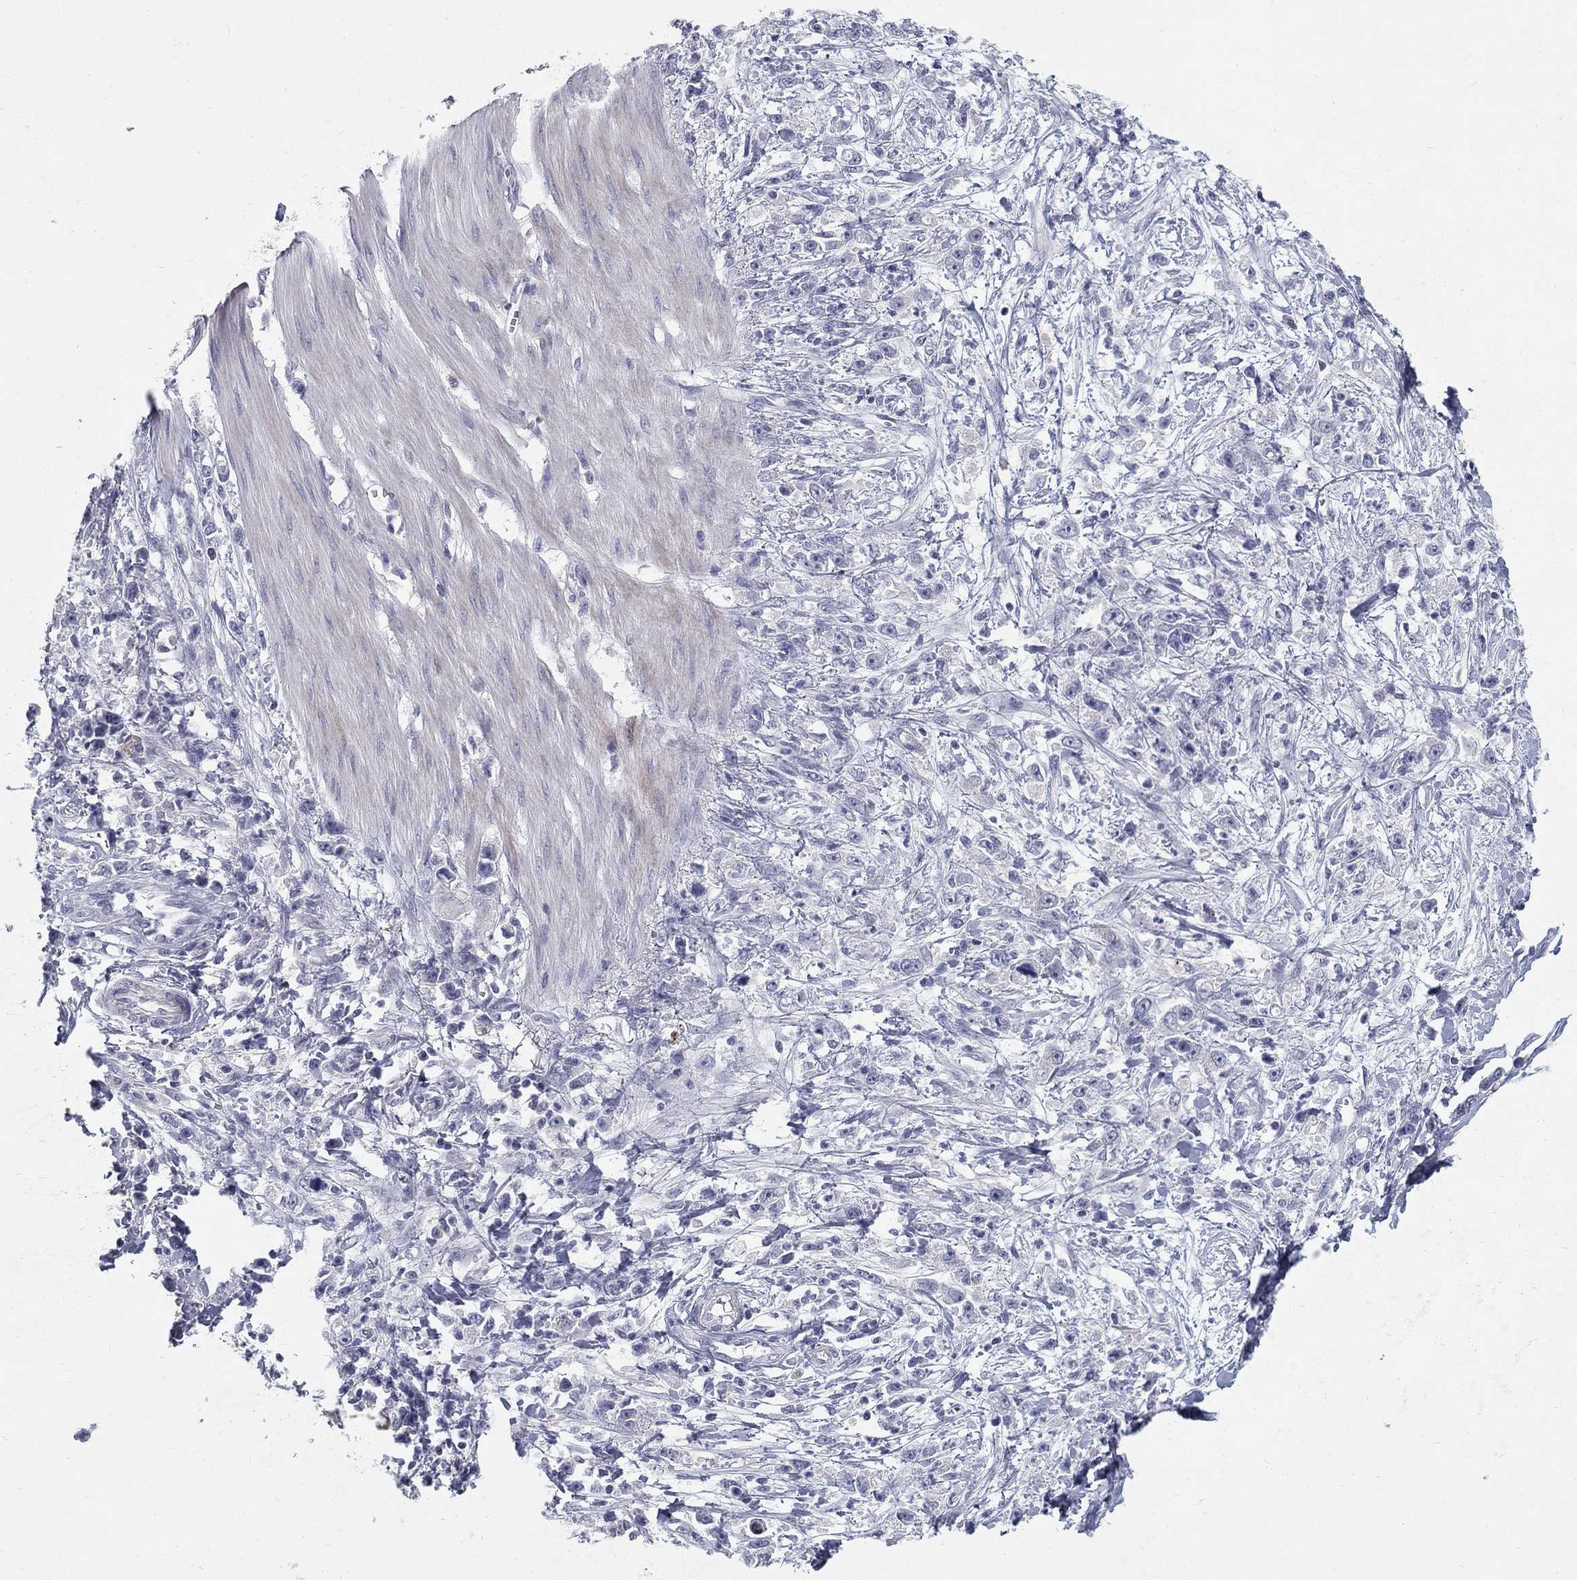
{"staining": {"intensity": "negative", "quantity": "none", "location": "none"}, "tissue": "stomach cancer", "cell_type": "Tumor cells", "image_type": "cancer", "snomed": [{"axis": "morphology", "description": "Adenocarcinoma, NOS"}, {"axis": "topography", "description": "Stomach"}], "caption": "The immunohistochemistry (IHC) image has no significant positivity in tumor cells of stomach cancer (adenocarcinoma) tissue. (Immunohistochemistry (ihc), brightfield microscopy, high magnification).", "gene": "NTRK2", "patient": {"sex": "female", "age": 59}}